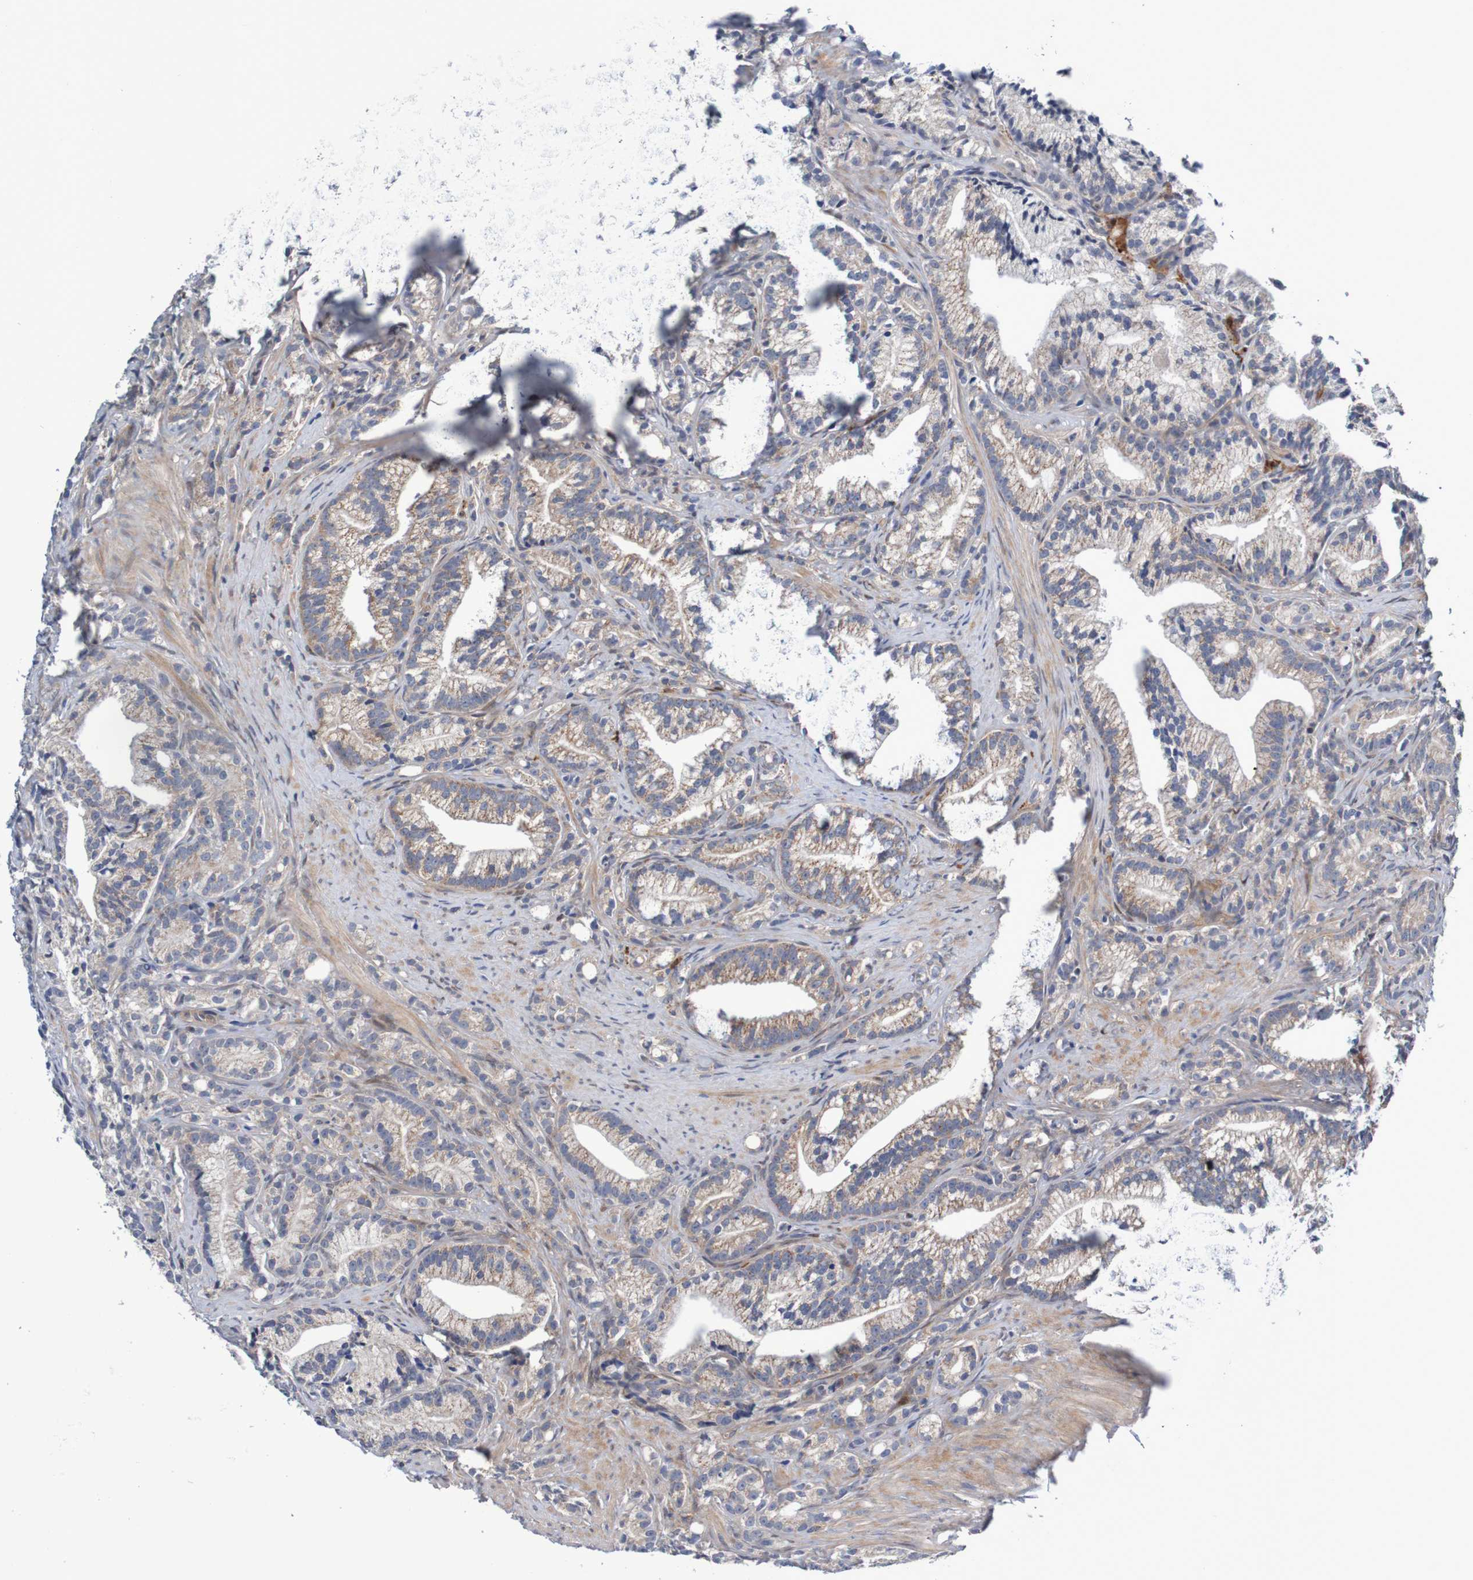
{"staining": {"intensity": "weak", "quantity": "<25%", "location": "cytoplasmic/membranous"}, "tissue": "prostate cancer", "cell_type": "Tumor cells", "image_type": "cancer", "snomed": [{"axis": "morphology", "description": "Adenocarcinoma, Low grade"}, {"axis": "topography", "description": "Prostate"}], "caption": "This micrograph is of adenocarcinoma (low-grade) (prostate) stained with IHC to label a protein in brown with the nuclei are counter-stained blue. There is no positivity in tumor cells.", "gene": "CPED1", "patient": {"sex": "male", "age": 89}}